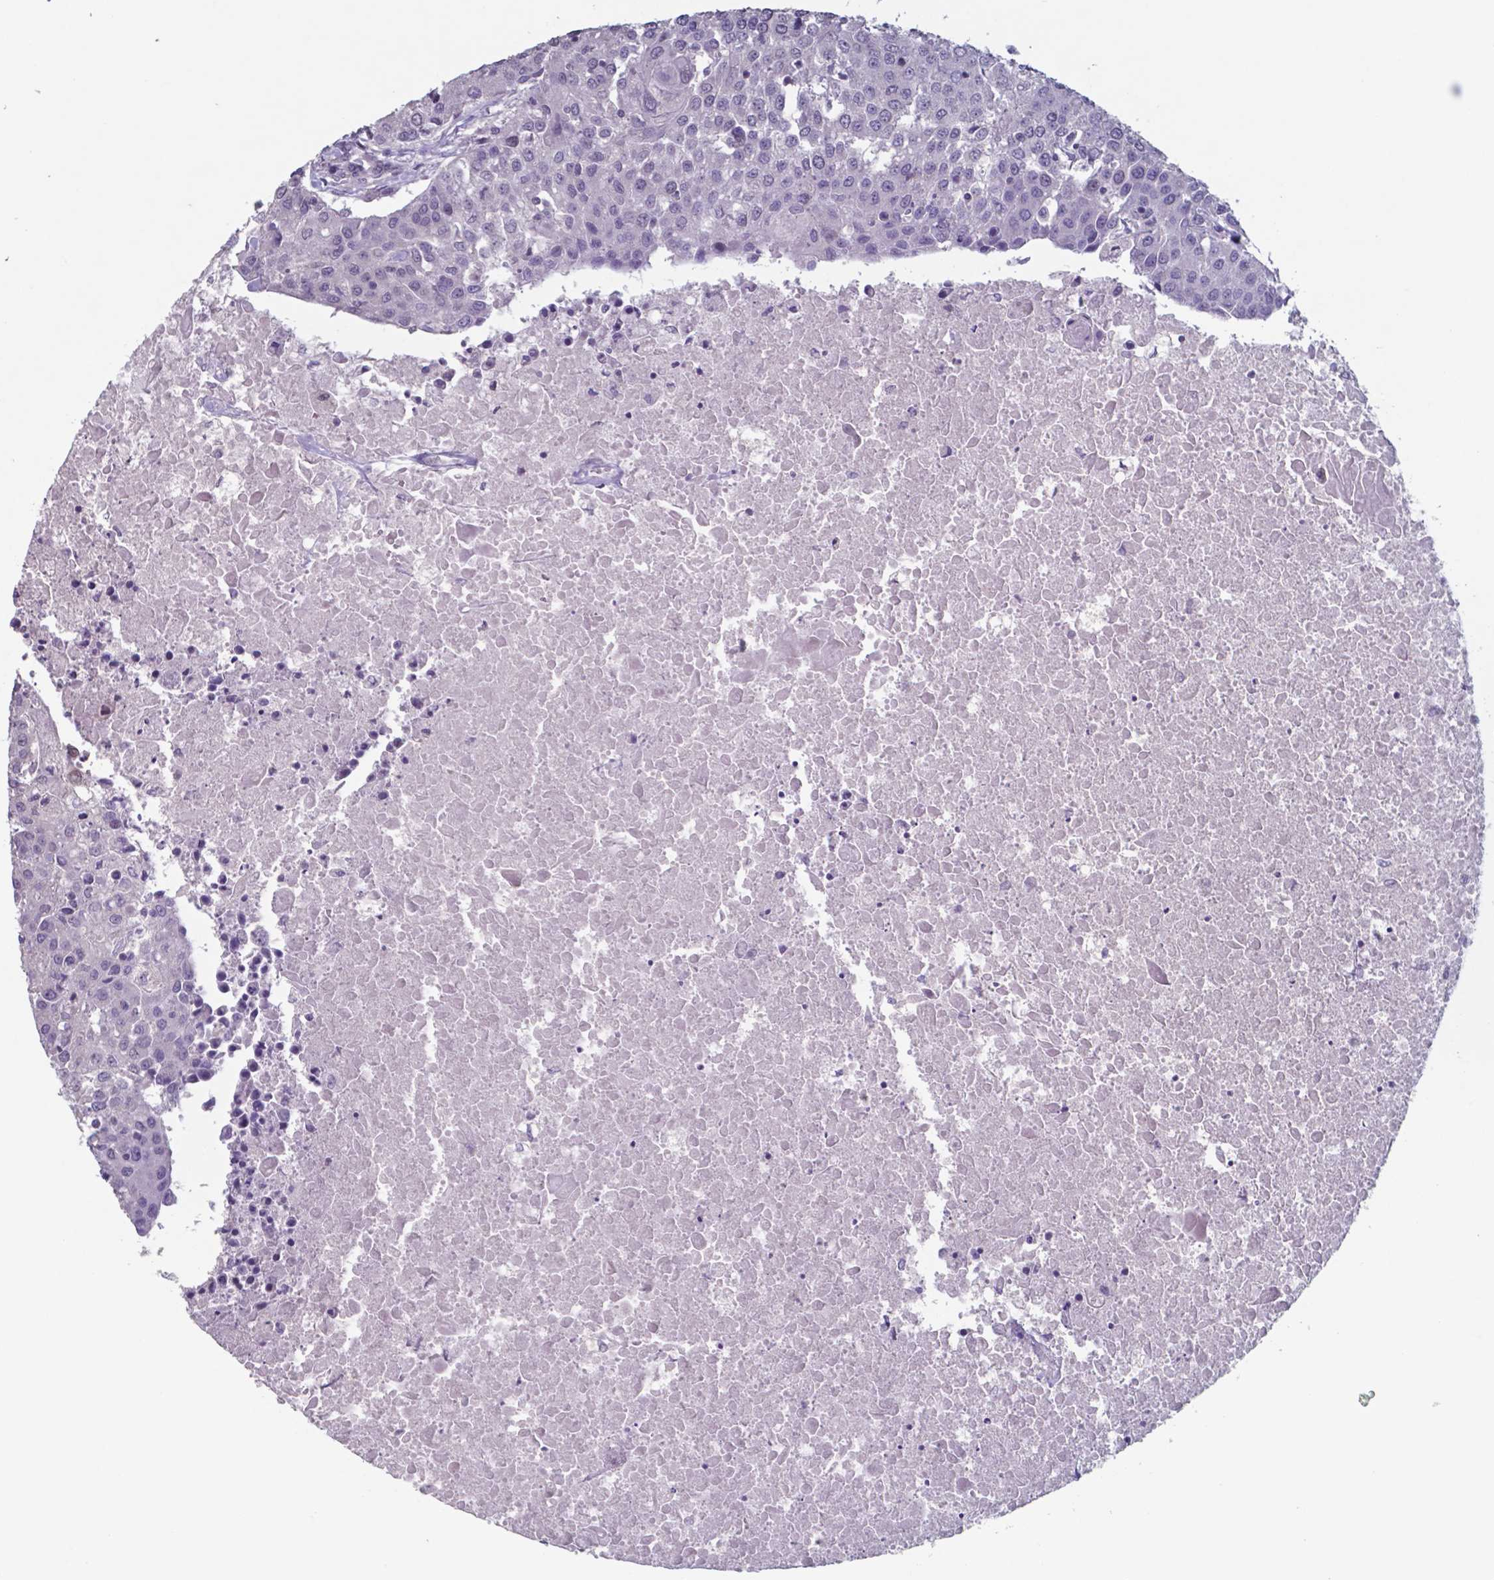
{"staining": {"intensity": "negative", "quantity": "none", "location": "none"}, "tissue": "urothelial cancer", "cell_type": "Tumor cells", "image_type": "cancer", "snomed": [{"axis": "morphology", "description": "Urothelial carcinoma, High grade"}, {"axis": "topography", "description": "Urinary bladder"}], "caption": "An immunohistochemistry (IHC) photomicrograph of high-grade urothelial carcinoma is shown. There is no staining in tumor cells of high-grade urothelial carcinoma.", "gene": "TDP2", "patient": {"sex": "female", "age": 85}}